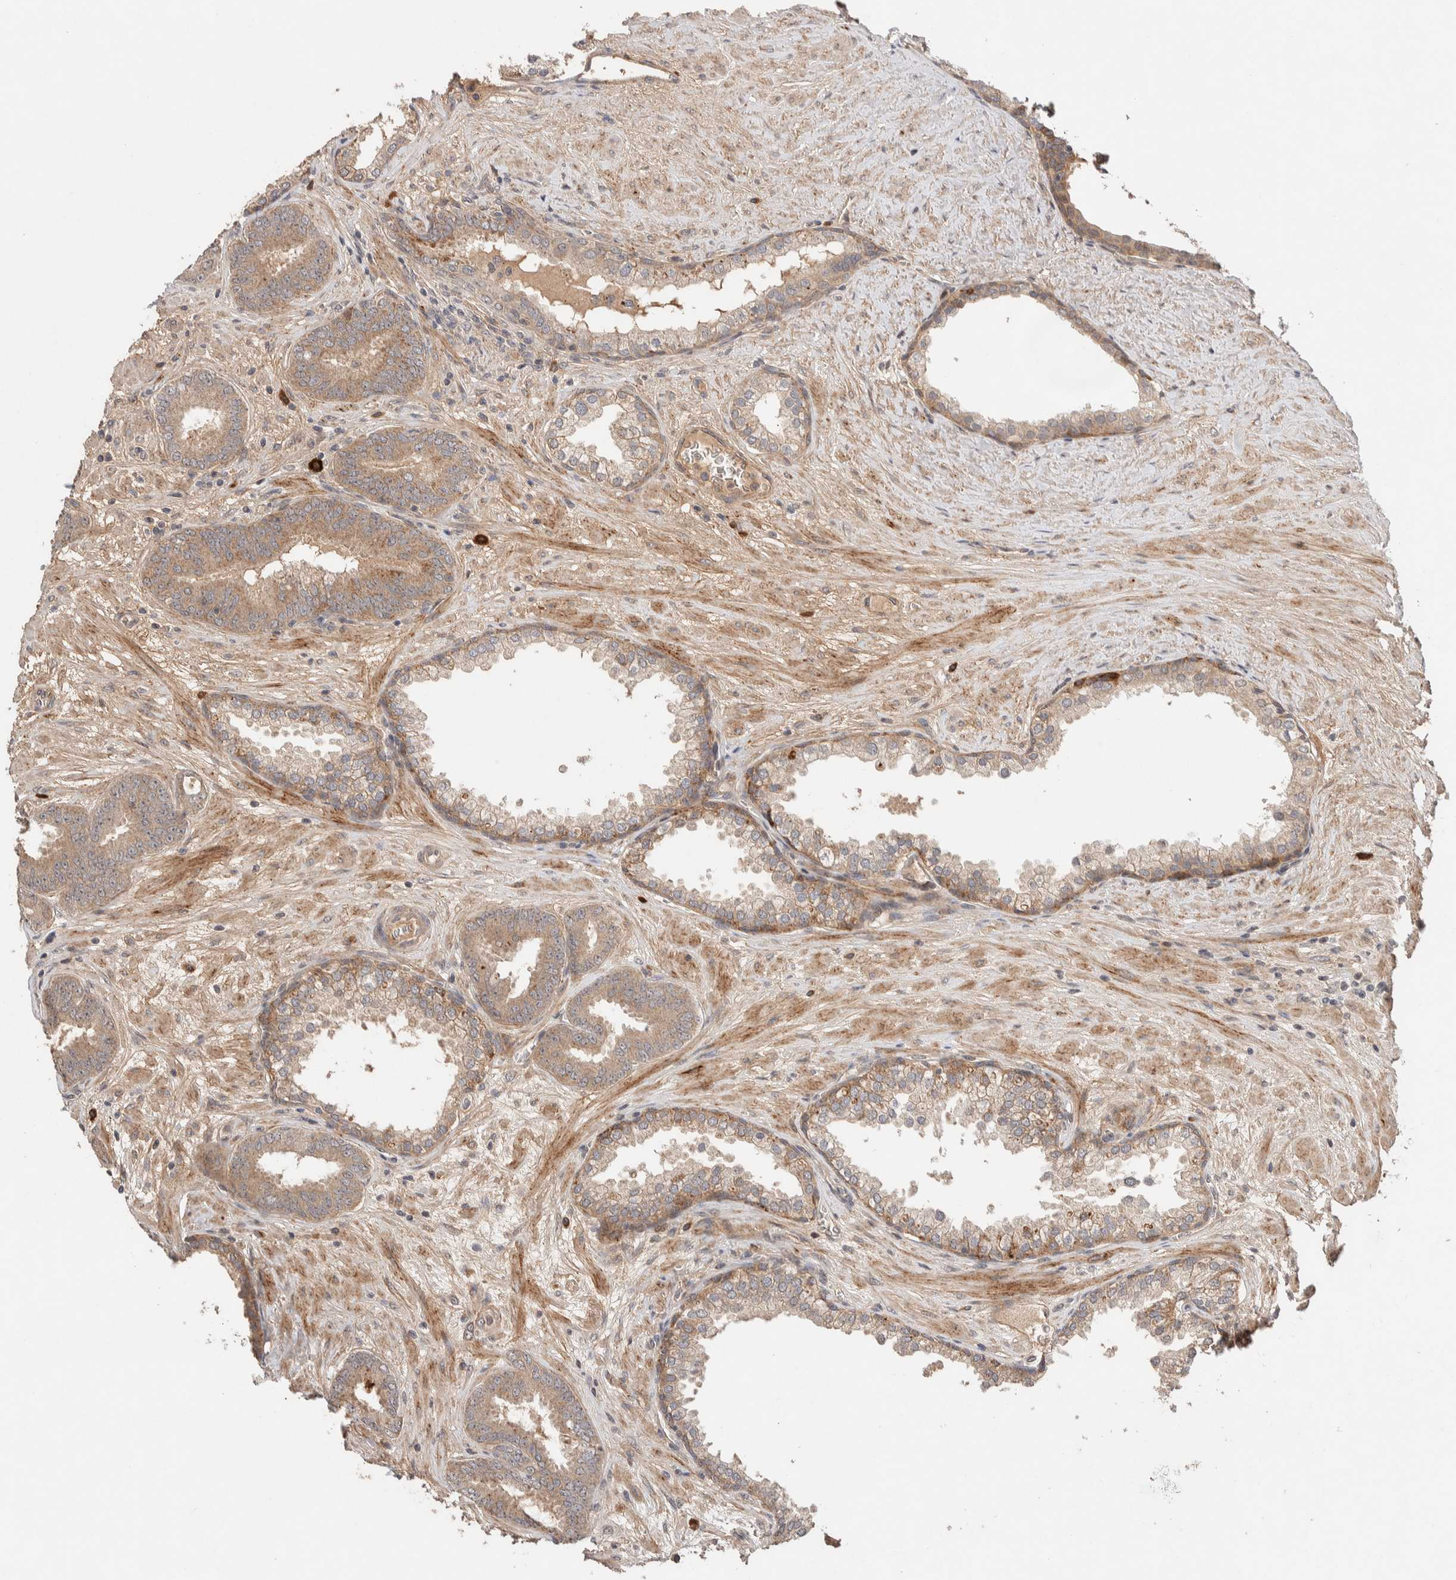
{"staining": {"intensity": "moderate", "quantity": ">75%", "location": "cytoplasmic/membranous"}, "tissue": "prostate cancer", "cell_type": "Tumor cells", "image_type": "cancer", "snomed": [{"axis": "morphology", "description": "Adenocarcinoma, Low grade"}, {"axis": "topography", "description": "Prostate"}], "caption": "Immunohistochemical staining of low-grade adenocarcinoma (prostate) displays medium levels of moderate cytoplasmic/membranous protein expression in approximately >75% of tumor cells.", "gene": "CASK", "patient": {"sex": "male", "age": 62}}